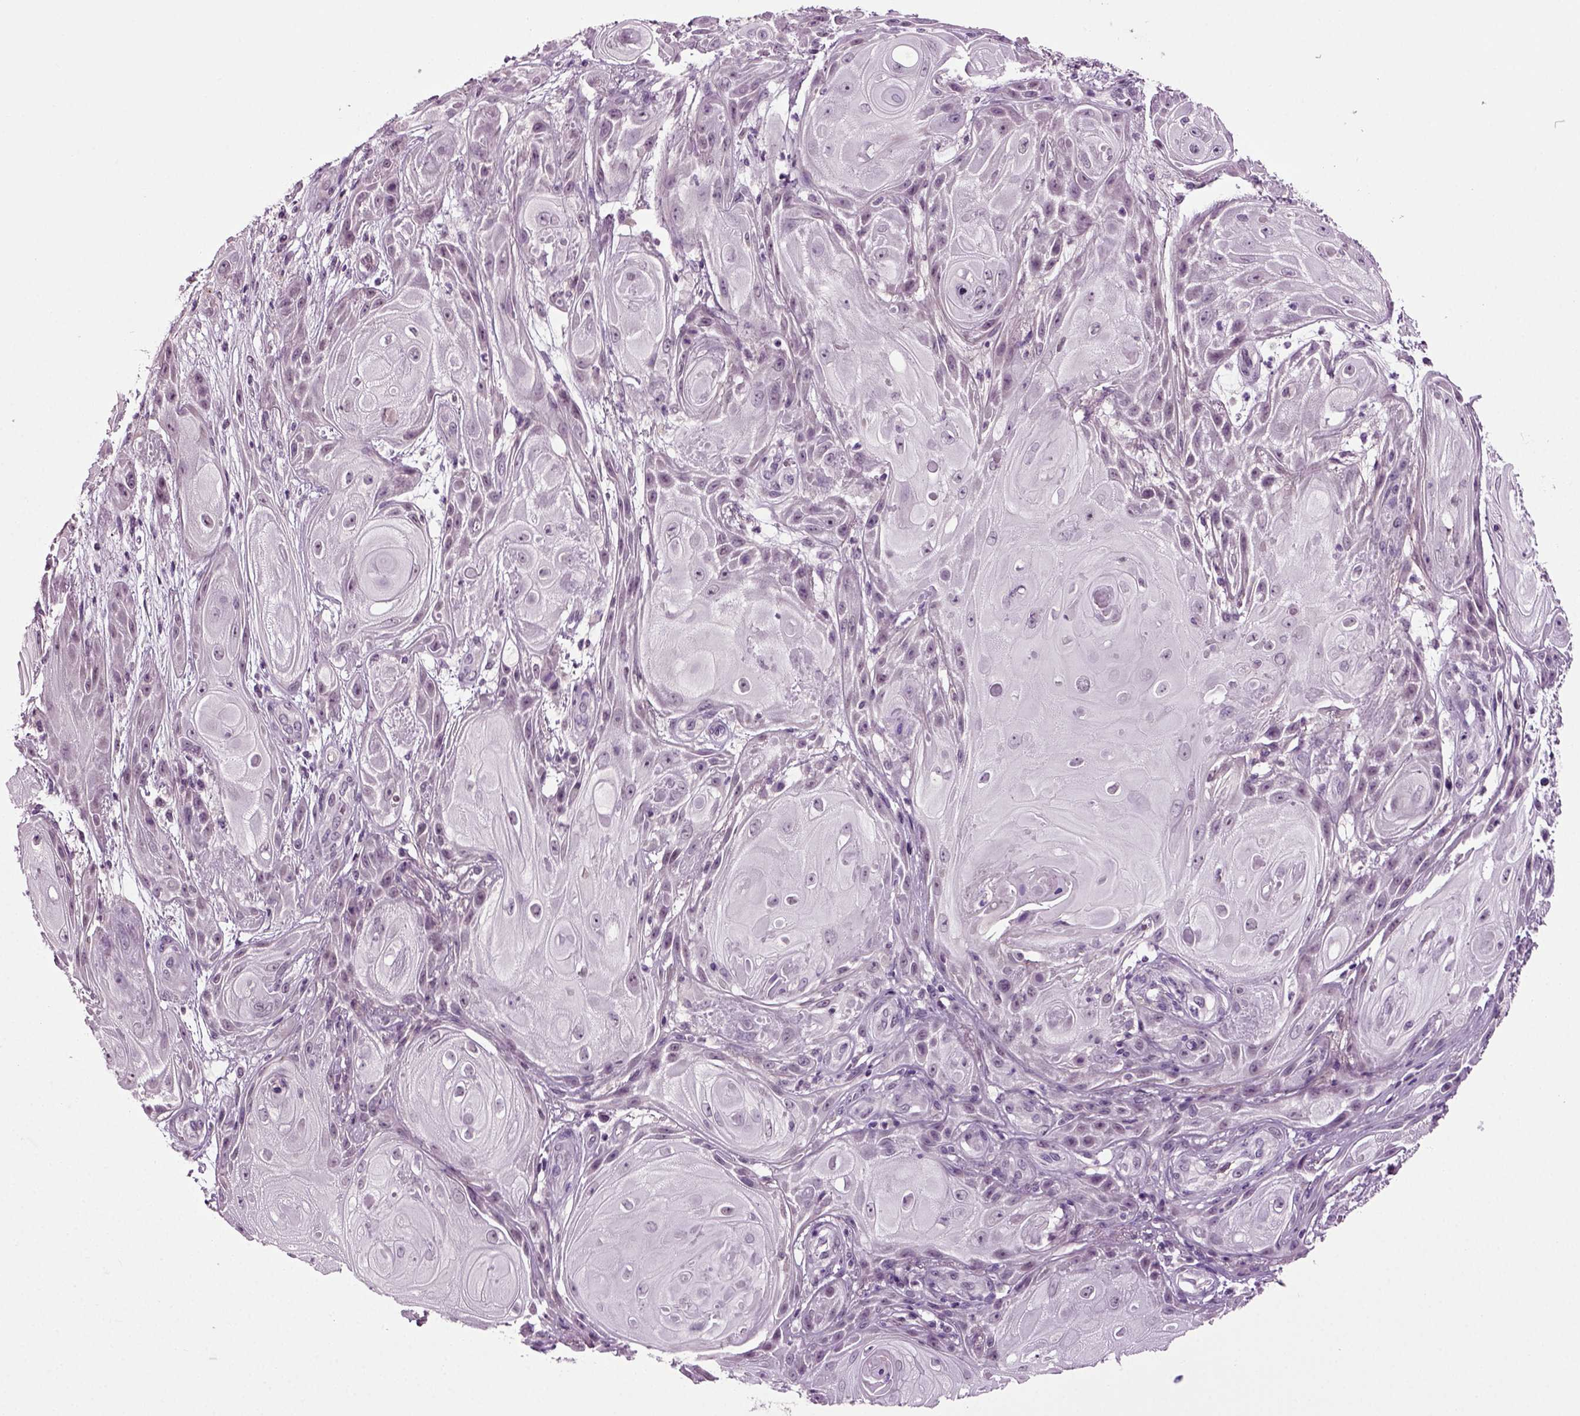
{"staining": {"intensity": "negative", "quantity": "none", "location": "none"}, "tissue": "skin cancer", "cell_type": "Tumor cells", "image_type": "cancer", "snomed": [{"axis": "morphology", "description": "Squamous cell carcinoma, NOS"}, {"axis": "topography", "description": "Skin"}], "caption": "The photomicrograph shows no staining of tumor cells in squamous cell carcinoma (skin).", "gene": "SPATA17", "patient": {"sex": "male", "age": 62}}